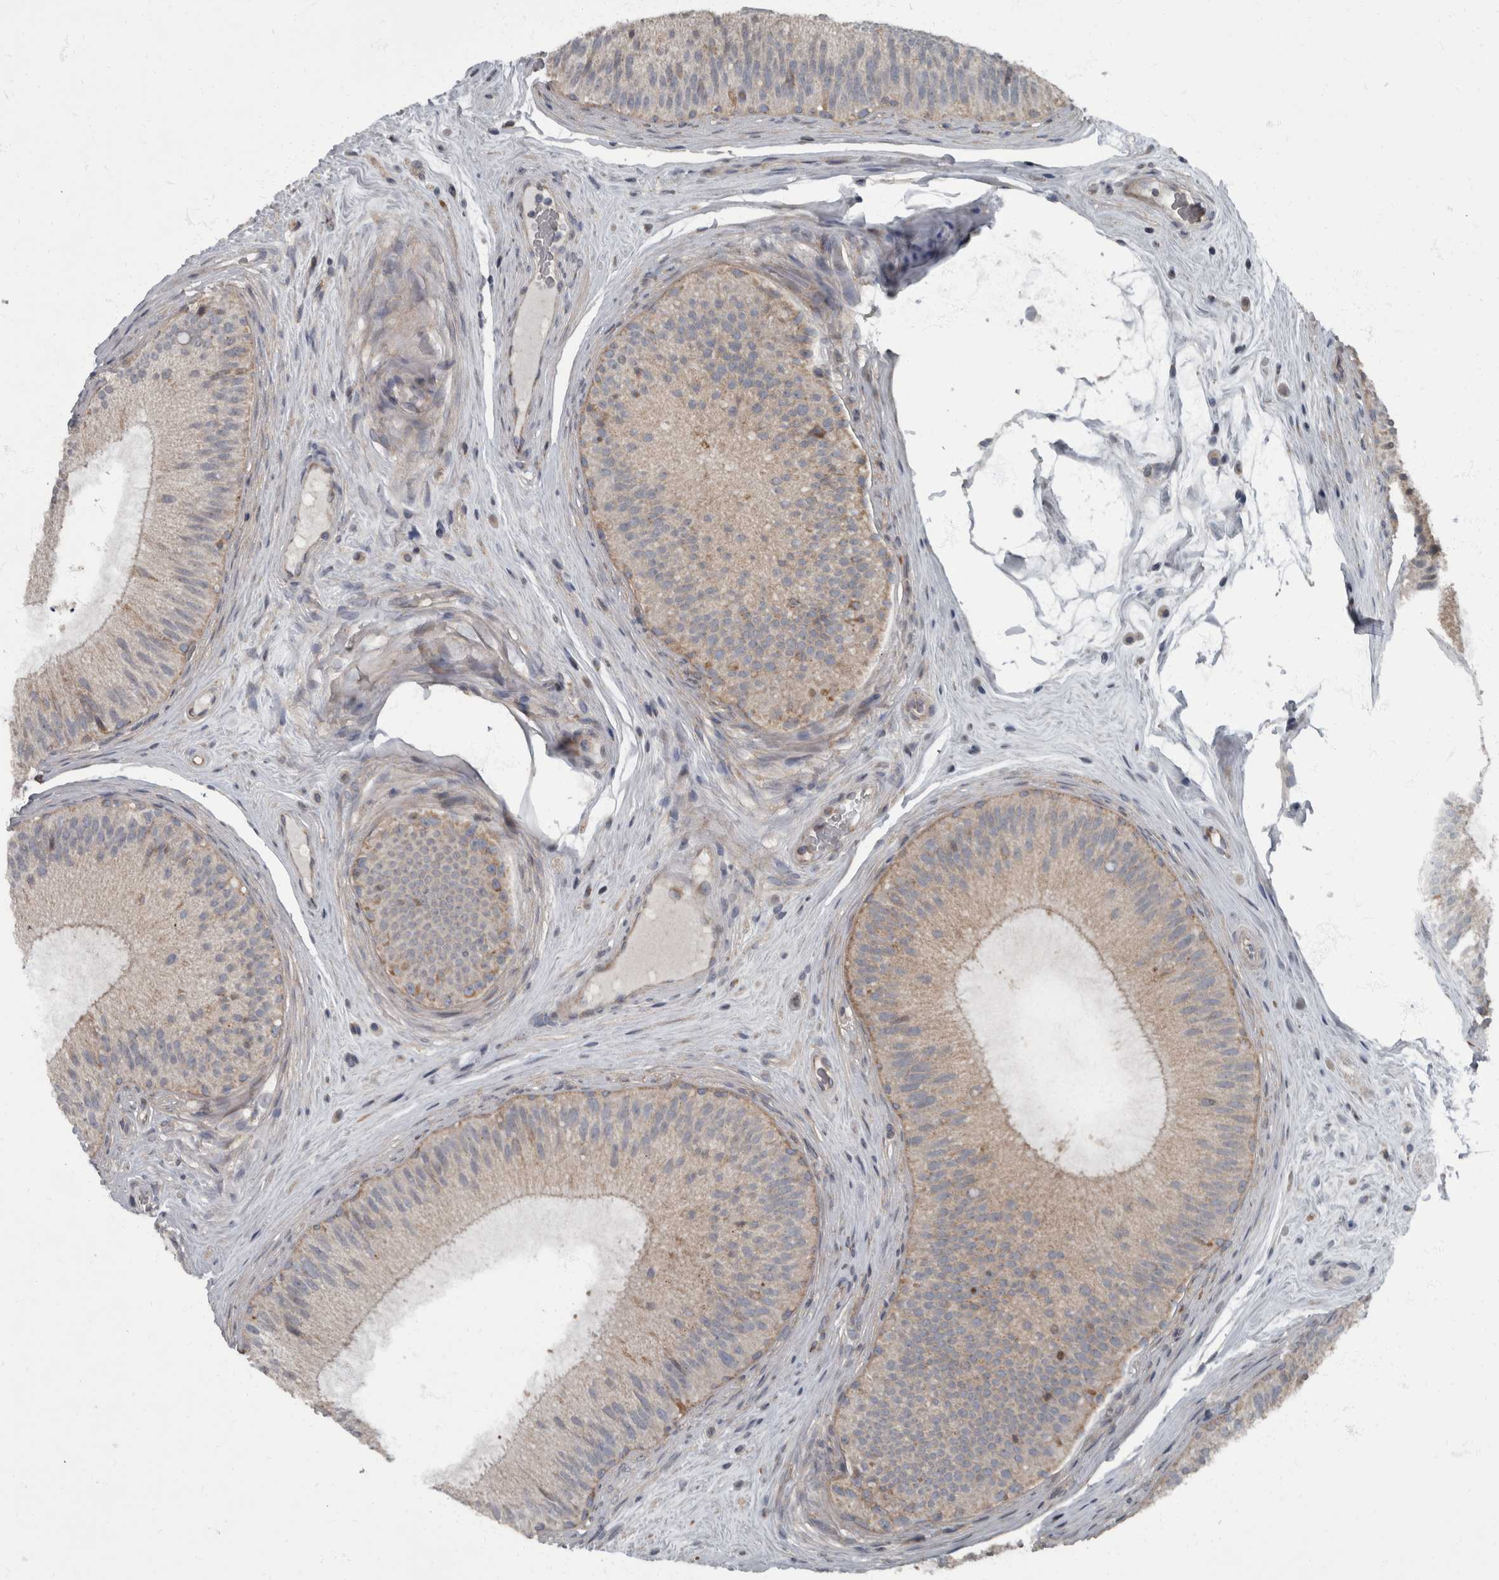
{"staining": {"intensity": "moderate", "quantity": "25%-75%", "location": "cytoplasmic/membranous"}, "tissue": "epididymis", "cell_type": "Glandular cells", "image_type": "normal", "snomed": [{"axis": "morphology", "description": "Normal tissue, NOS"}, {"axis": "topography", "description": "Epididymis"}], "caption": "High-power microscopy captured an IHC image of benign epididymis, revealing moderate cytoplasmic/membranous expression in about 25%-75% of glandular cells.", "gene": "RABGGTB", "patient": {"sex": "male", "age": 45}}